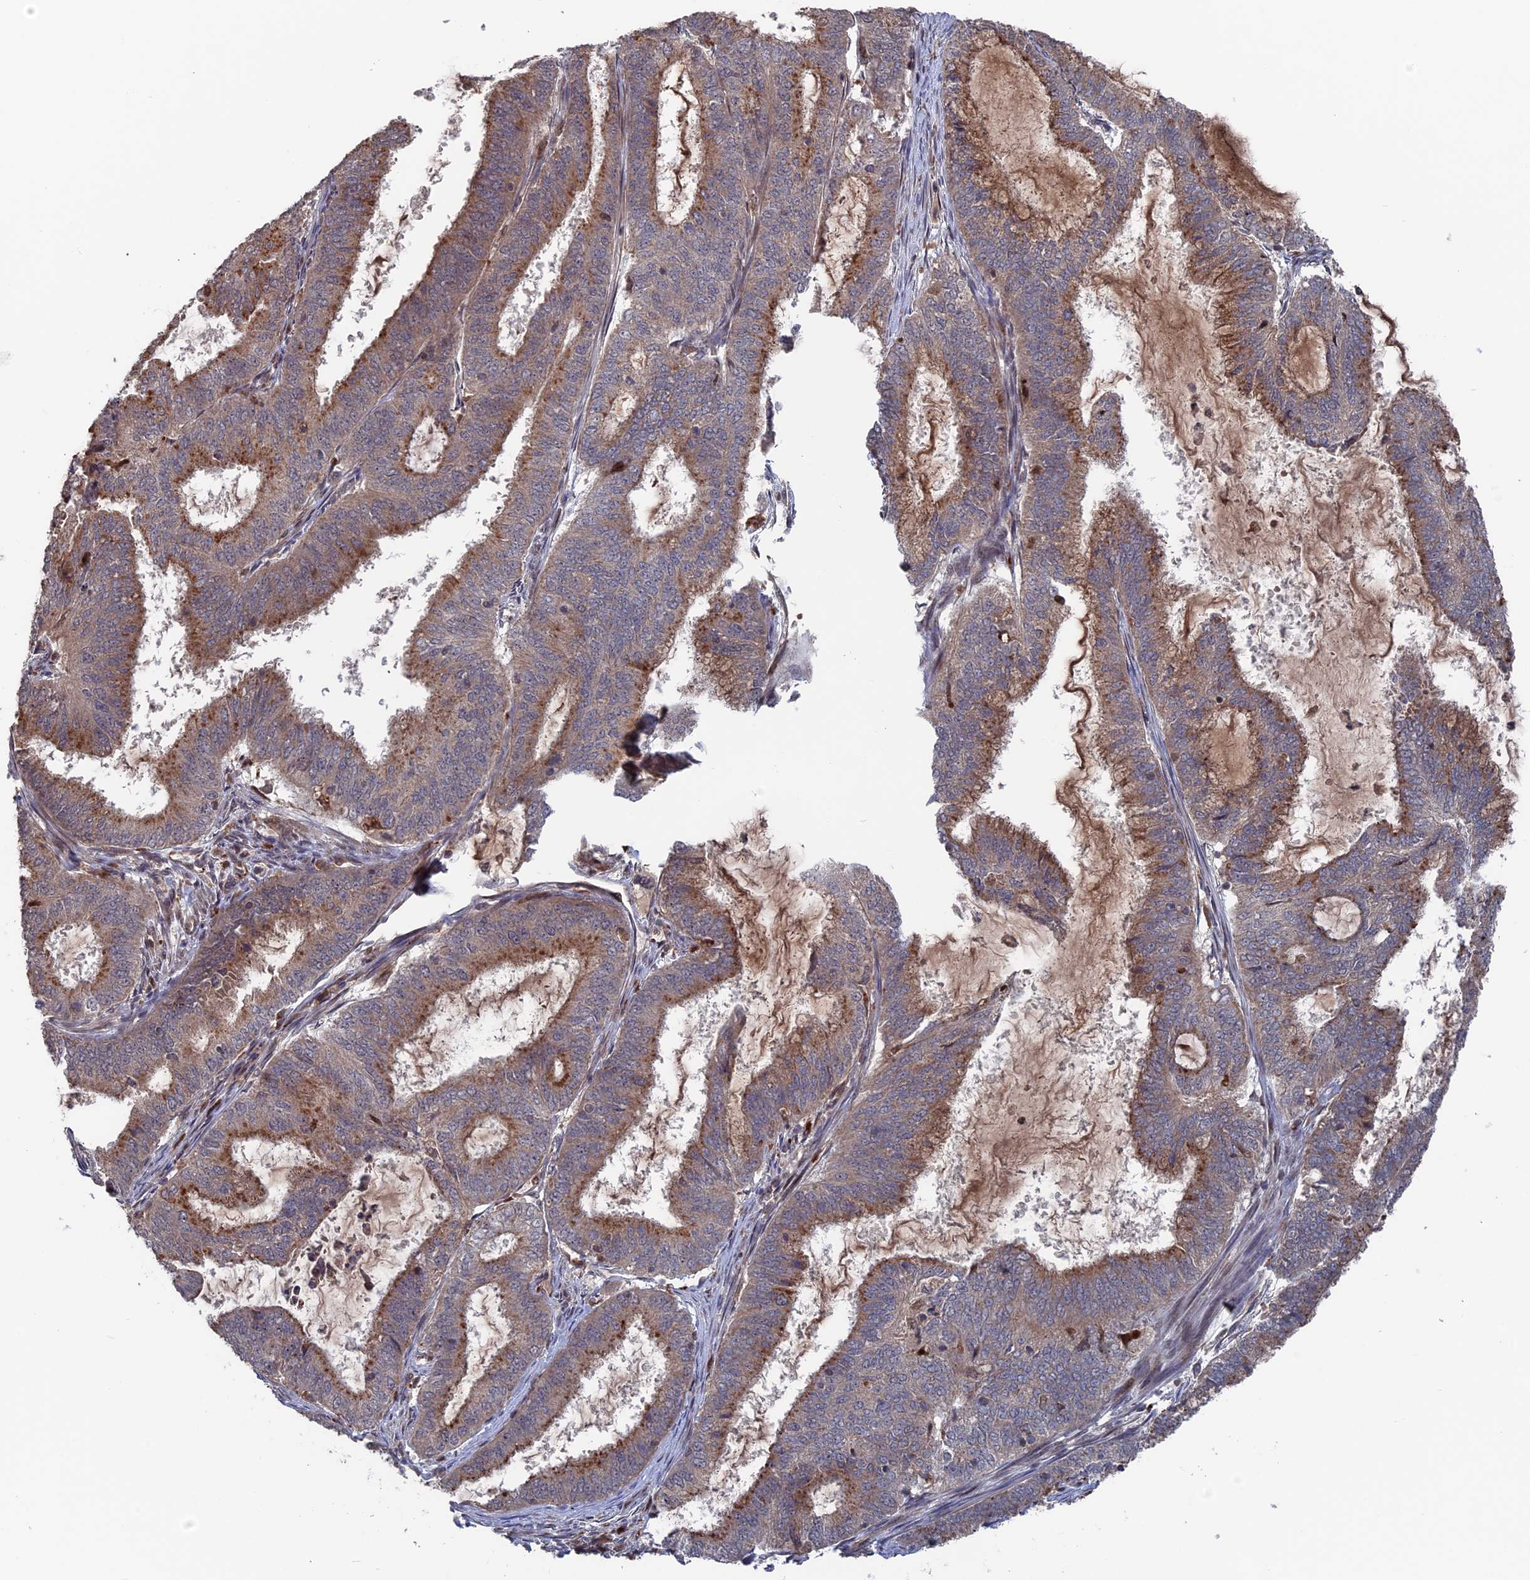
{"staining": {"intensity": "weak", "quantity": "25%-75%", "location": "cytoplasmic/membranous"}, "tissue": "endometrial cancer", "cell_type": "Tumor cells", "image_type": "cancer", "snomed": [{"axis": "morphology", "description": "Adenocarcinoma, NOS"}, {"axis": "topography", "description": "Endometrium"}], "caption": "An image of adenocarcinoma (endometrial) stained for a protein displays weak cytoplasmic/membranous brown staining in tumor cells. The staining was performed using DAB (3,3'-diaminobenzidine), with brown indicating positive protein expression. Nuclei are stained blue with hematoxylin.", "gene": "PLA2G15", "patient": {"sex": "female", "age": 51}}